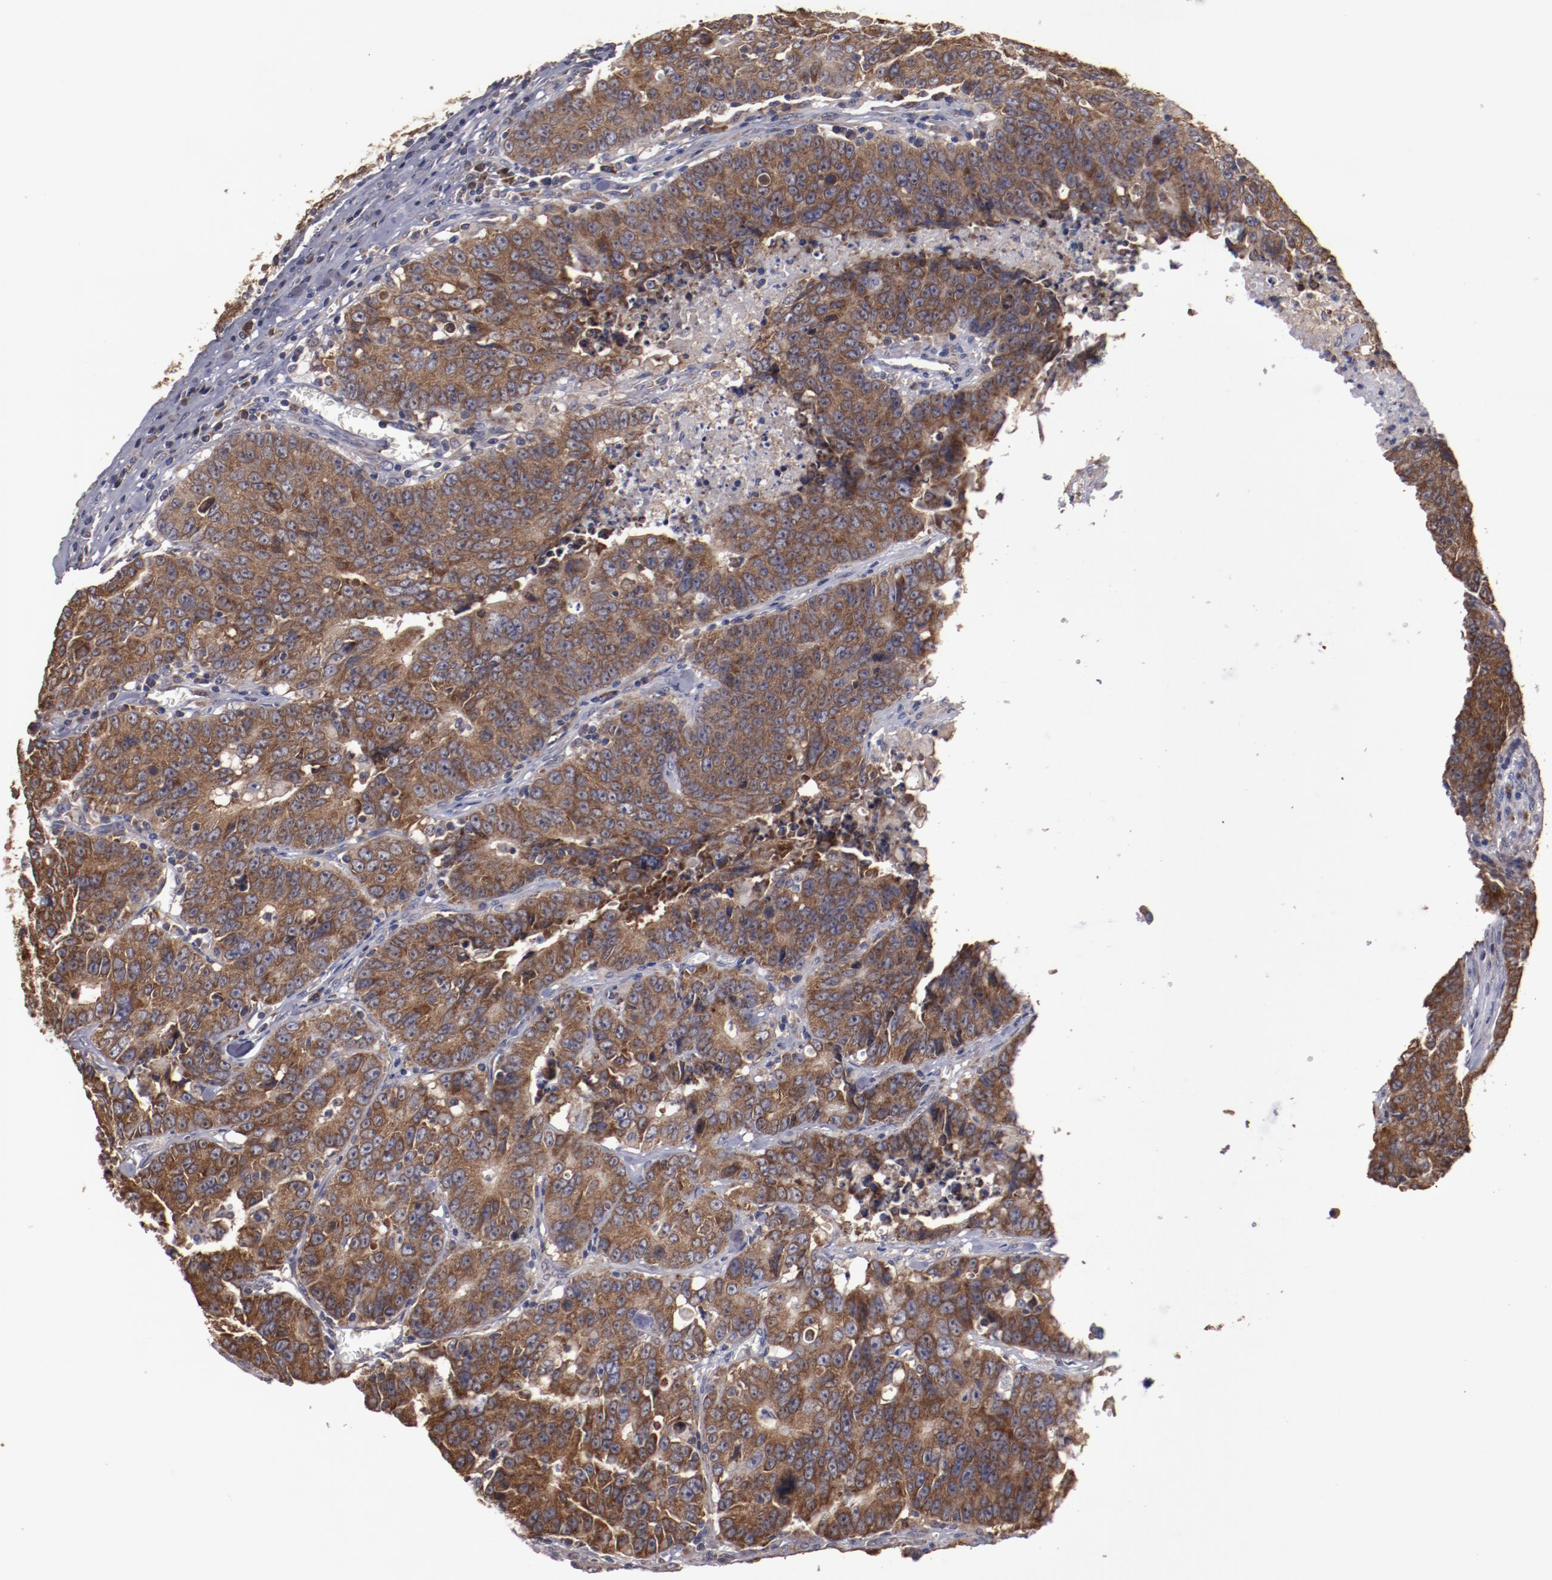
{"staining": {"intensity": "strong", "quantity": ">75%", "location": "cytoplasmic/membranous"}, "tissue": "colorectal cancer", "cell_type": "Tumor cells", "image_type": "cancer", "snomed": [{"axis": "morphology", "description": "Adenocarcinoma, NOS"}, {"axis": "topography", "description": "Colon"}], "caption": "Immunohistochemical staining of human colorectal cancer reveals high levels of strong cytoplasmic/membranous protein positivity in about >75% of tumor cells.", "gene": "RPS4Y1", "patient": {"sex": "female", "age": 53}}